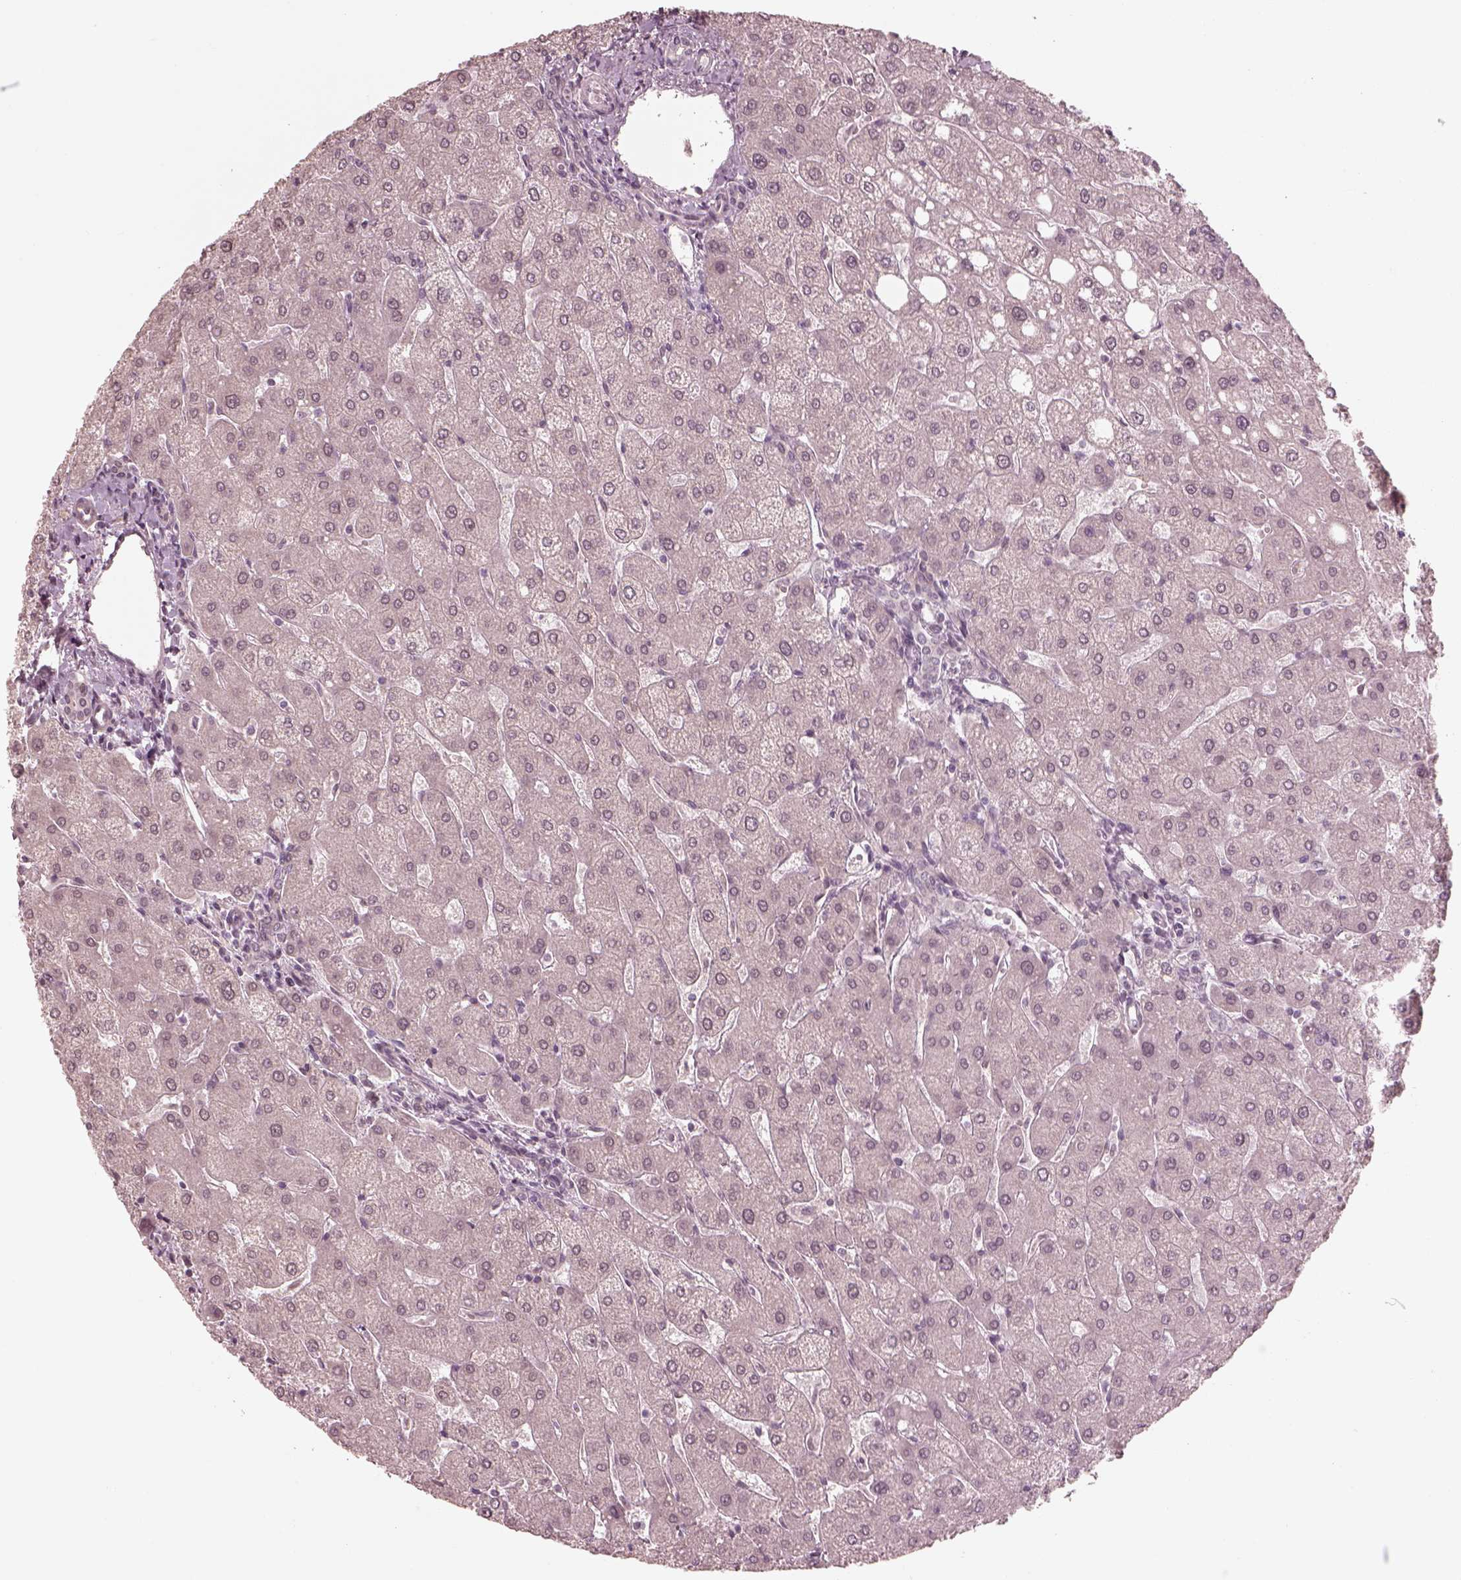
{"staining": {"intensity": "negative", "quantity": "none", "location": "none"}, "tissue": "liver", "cell_type": "Cholangiocytes", "image_type": "normal", "snomed": [{"axis": "morphology", "description": "Normal tissue, NOS"}, {"axis": "topography", "description": "Liver"}], "caption": "Histopathology image shows no significant protein staining in cholangiocytes of benign liver.", "gene": "IQCB1", "patient": {"sex": "male", "age": 67}}